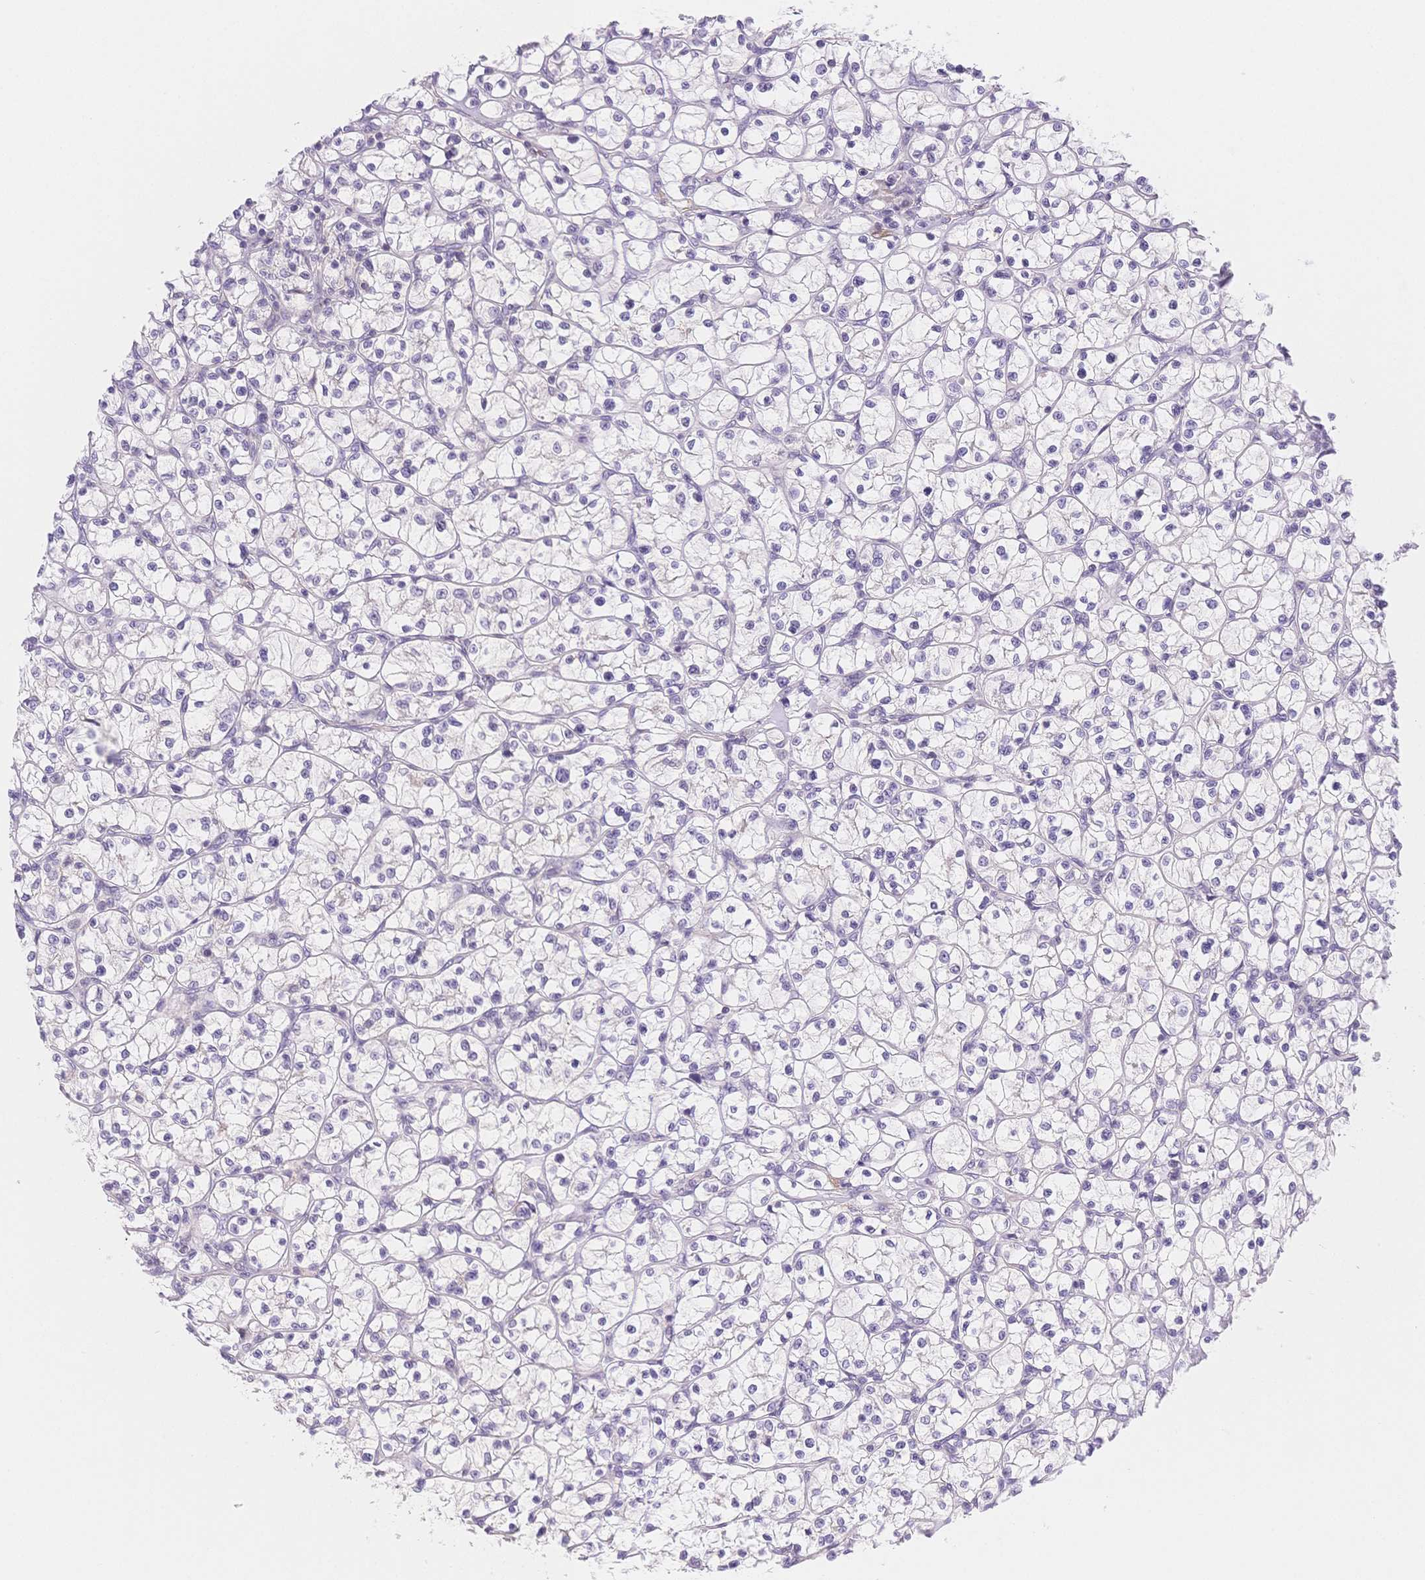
{"staining": {"intensity": "negative", "quantity": "none", "location": "none"}, "tissue": "renal cancer", "cell_type": "Tumor cells", "image_type": "cancer", "snomed": [{"axis": "morphology", "description": "Adenocarcinoma, NOS"}, {"axis": "topography", "description": "Kidney"}], "caption": "Immunohistochemistry (IHC) micrograph of human adenocarcinoma (renal) stained for a protein (brown), which displays no staining in tumor cells.", "gene": "CSN1S1", "patient": {"sex": "female", "age": 64}}